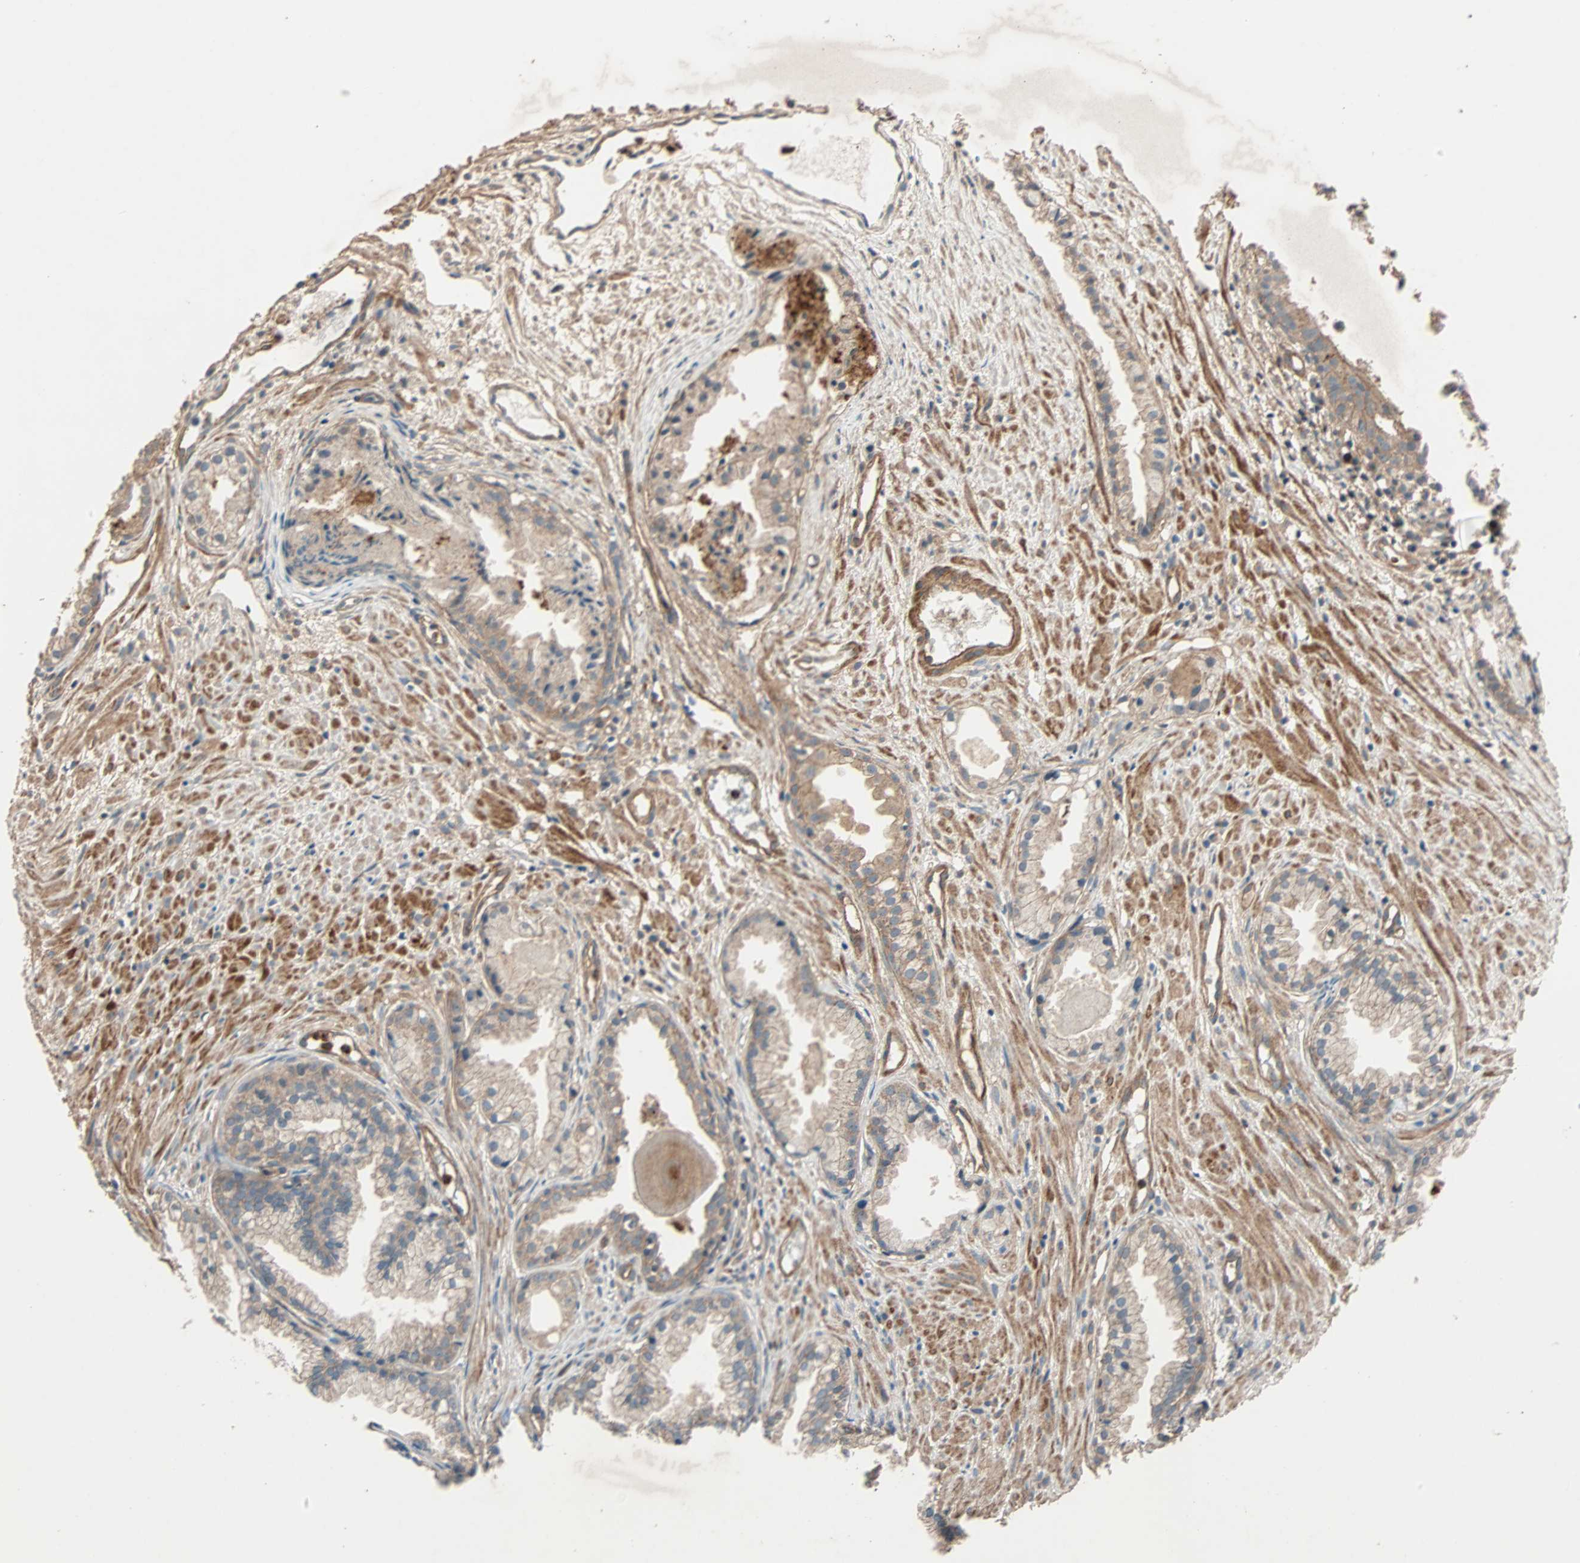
{"staining": {"intensity": "weak", "quantity": ">75%", "location": "cytoplasmic/membranous"}, "tissue": "prostate cancer", "cell_type": "Tumor cells", "image_type": "cancer", "snomed": [{"axis": "morphology", "description": "Adenocarcinoma, Low grade"}, {"axis": "topography", "description": "Prostate"}], "caption": "IHC (DAB) staining of human prostate adenocarcinoma (low-grade) shows weak cytoplasmic/membranous protein expression in approximately >75% of tumor cells.", "gene": "GCK", "patient": {"sex": "male", "age": 72}}